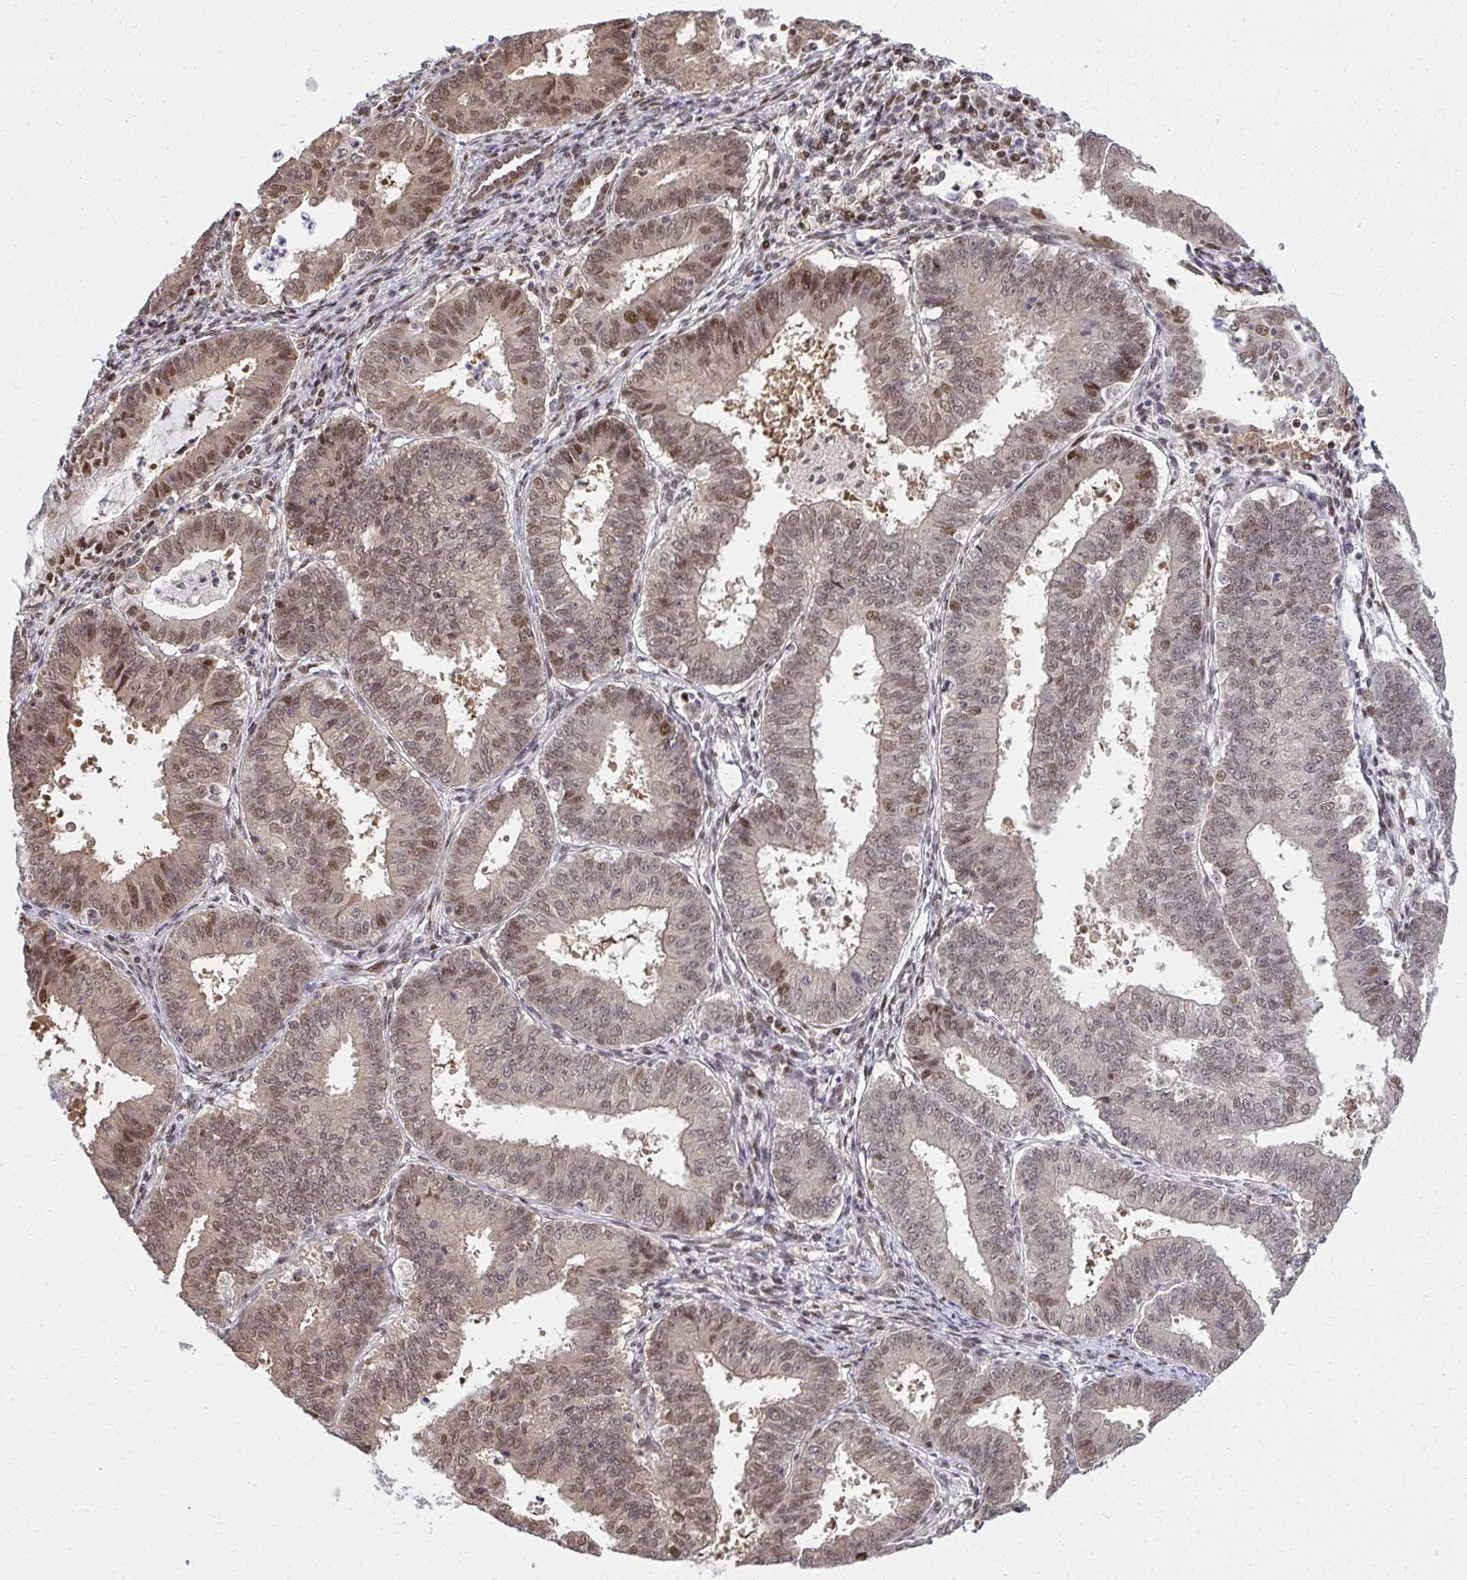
{"staining": {"intensity": "moderate", "quantity": "25%-75%", "location": "nuclear"}, "tissue": "endometrial cancer", "cell_type": "Tumor cells", "image_type": "cancer", "snomed": [{"axis": "morphology", "description": "Adenocarcinoma, NOS"}, {"axis": "topography", "description": "Endometrium"}], "caption": "A photomicrograph showing moderate nuclear staining in about 25%-75% of tumor cells in endometrial cancer (adenocarcinoma), as visualized by brown immunohistochemical staining.", "gene": "PIGY", "patient": {"sex": "female", "age": 73}}